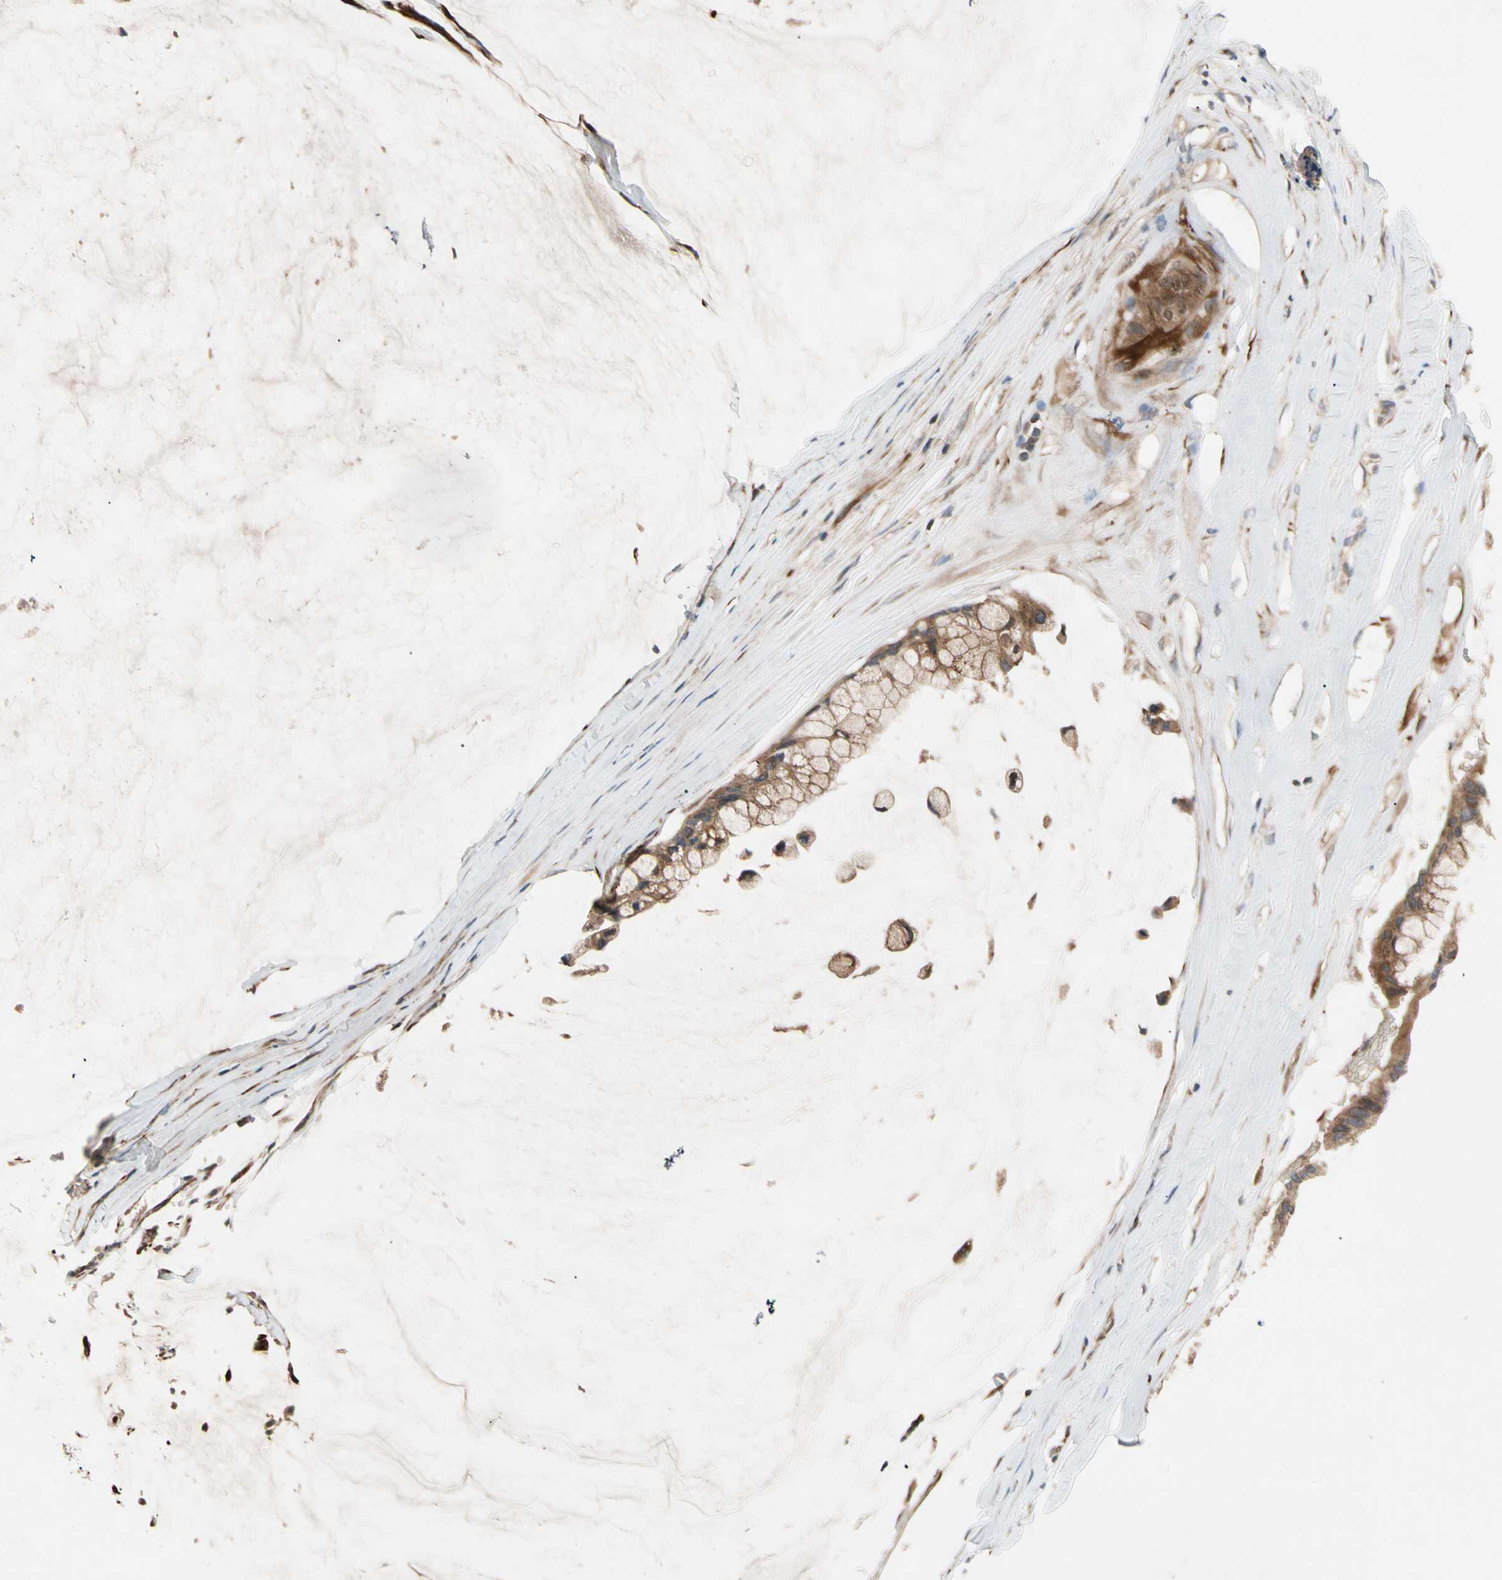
{"staining": {"intensity": "moderate", "quantity": ">75%", "location": "cytoplasmic/membranous"}, "tissue": "ovarian cancer", "cell_type": "Tumor cells", "image_type": "cancer", "snomed": [{"axis": "morphology", "description": "Cystadenocarcinoma, mucinous, NOS"}, {"axis": "topography", "description": "Ovary"}], "caption": "Immunohistochemical staining of human ovarian cancer shows medium levels of moderate cytoplasmic/membranous expression in about >75% of tumor cells.", "gene": "FGD6", "patient": {"sex": "female", "age": 39}}